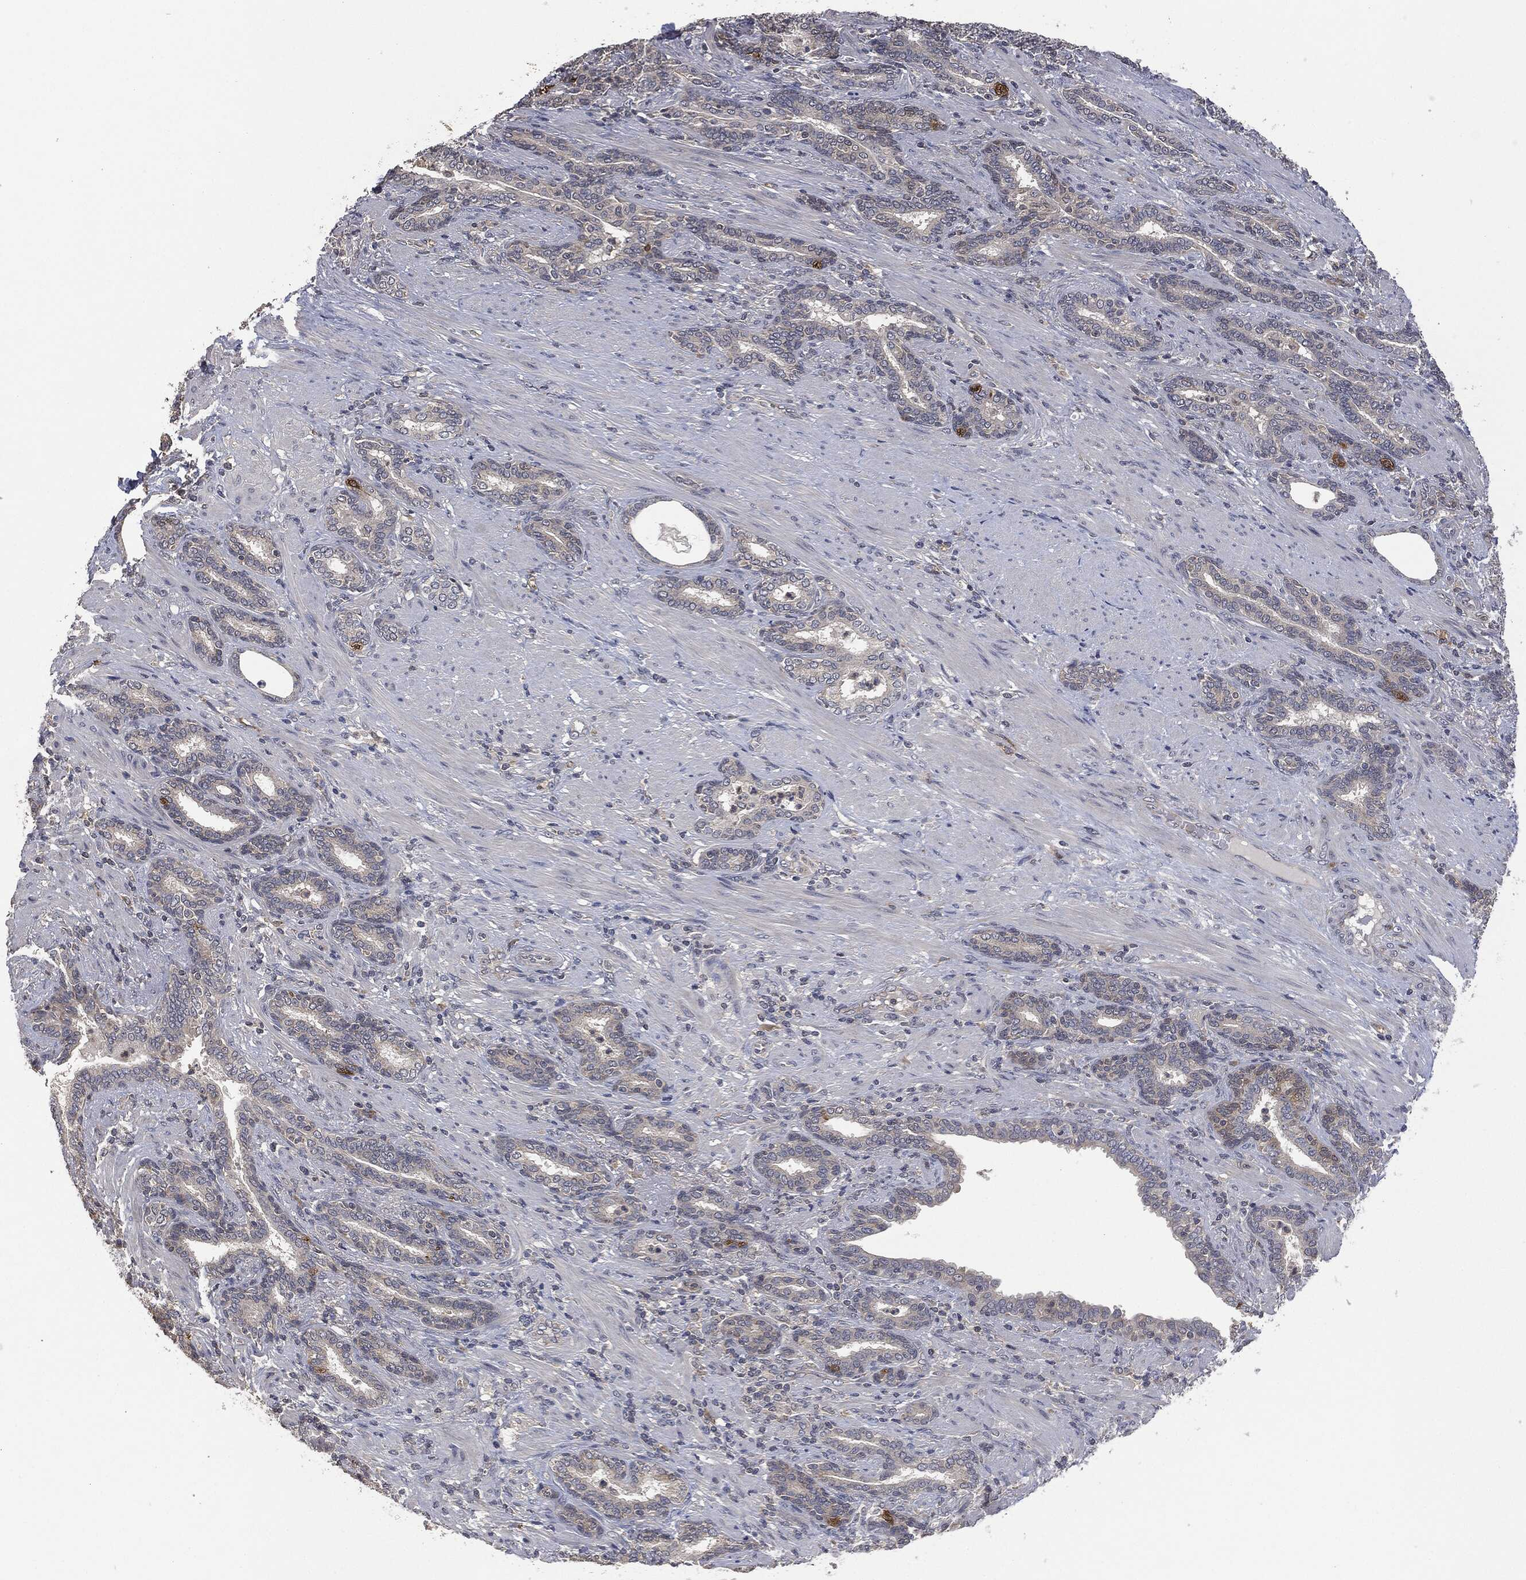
{"staining": {"intensity": "strong", "quantity": "<25%", "location": "cytoplasmic/membranous"}, "tissue": "prostate cancer", "cell_type": "Tumor cells", "image_type": "cancer", "snomed": [{"axis": "morphology", "description": "Adenocarcinoma, Low grade"}, {"axis": "topography", "description": "Prostate"}], "caption": "Protein expression analysis of human low-grade adenocarcinoma (prostate) reveals strong cytoplasmic/membranous expression in about <25% of tumor cells.", "gene": "IL1RN", "patient": {"sex": "male", "age": 68}}